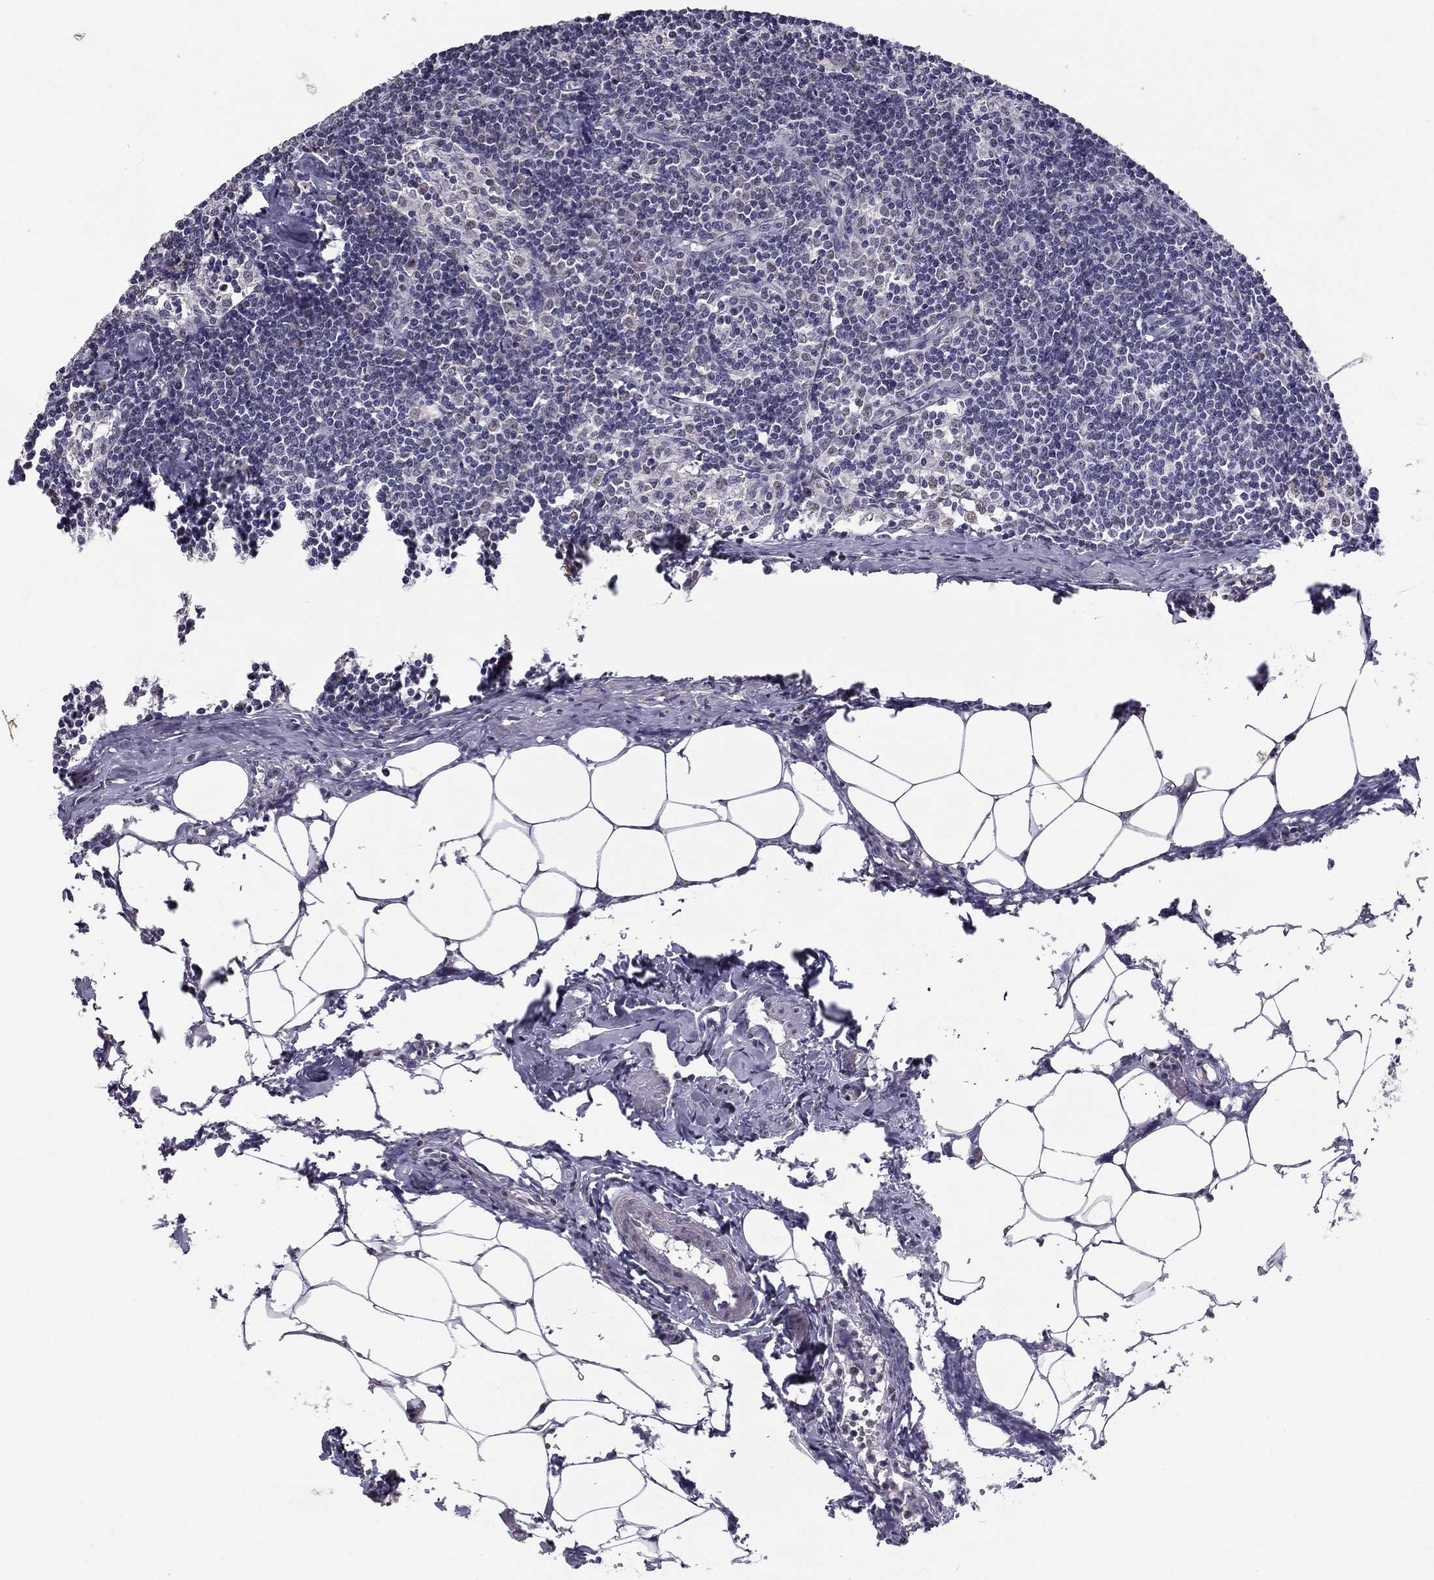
{"staining": {"intensity": "negative", "quantity": "none", "location": "none"}, "tissue": "lymph node", "cell_type": "Non-germinal center cells", "image_type": "normal", "snomed": [{"axis": "morphology", "description": "Normal tissue, NOS"}, {"axis": "topography", "description": "Lymph node"}], "caption": "This is a photomicrograph of immunohistochemistry (IHC) staining of unremarkable lymph node, which shows no positivity in non-germinal center cells. Nuclei are stained in blue.", "gene": "HCN1", "patient": {"sex": "female", "age": 51}}